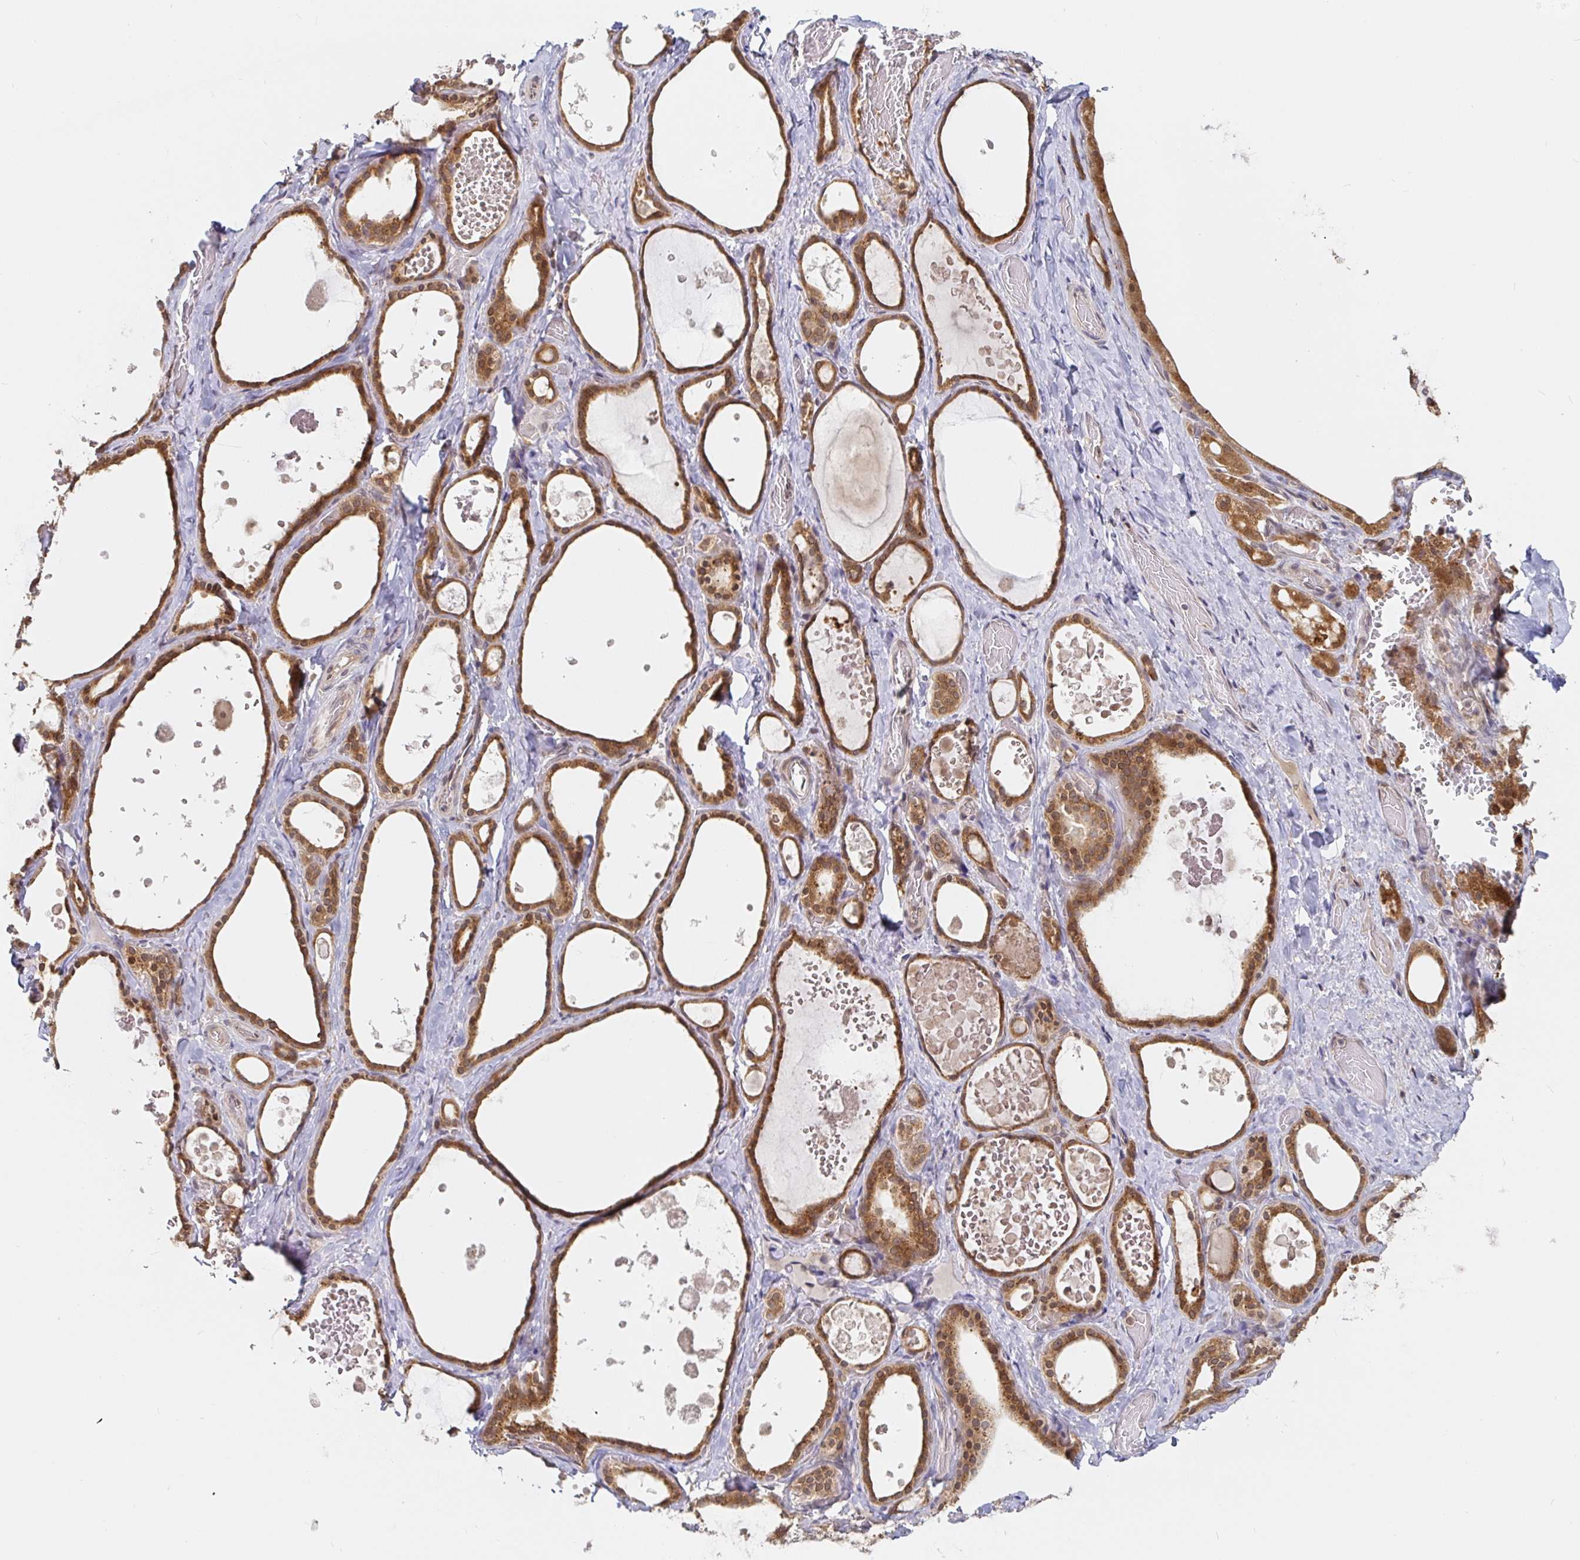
{"staining": {"intensity": "moderate", "quantity": ">75%", "location": "cytoplasmic/membranous,nuclear"}, "tissue": "thyroid gland", "cell_type": "Glandular cells", "image_type": "normal", "snomed": [{"axis": "morphology", "description": "Normal tissue, NOS"}, {"axis": "topography", "description": "Thyroid gland"}], "caption": "Protein expression analysis of unremarkable human thyroid gland reveals moderate cytoplasmic/membranous,nuclear staining in about >75% of glandular cells. Nuclei are stained in blue.", "gene": "ALG1L2", "patient": {"sex": "female", "age": 56}}